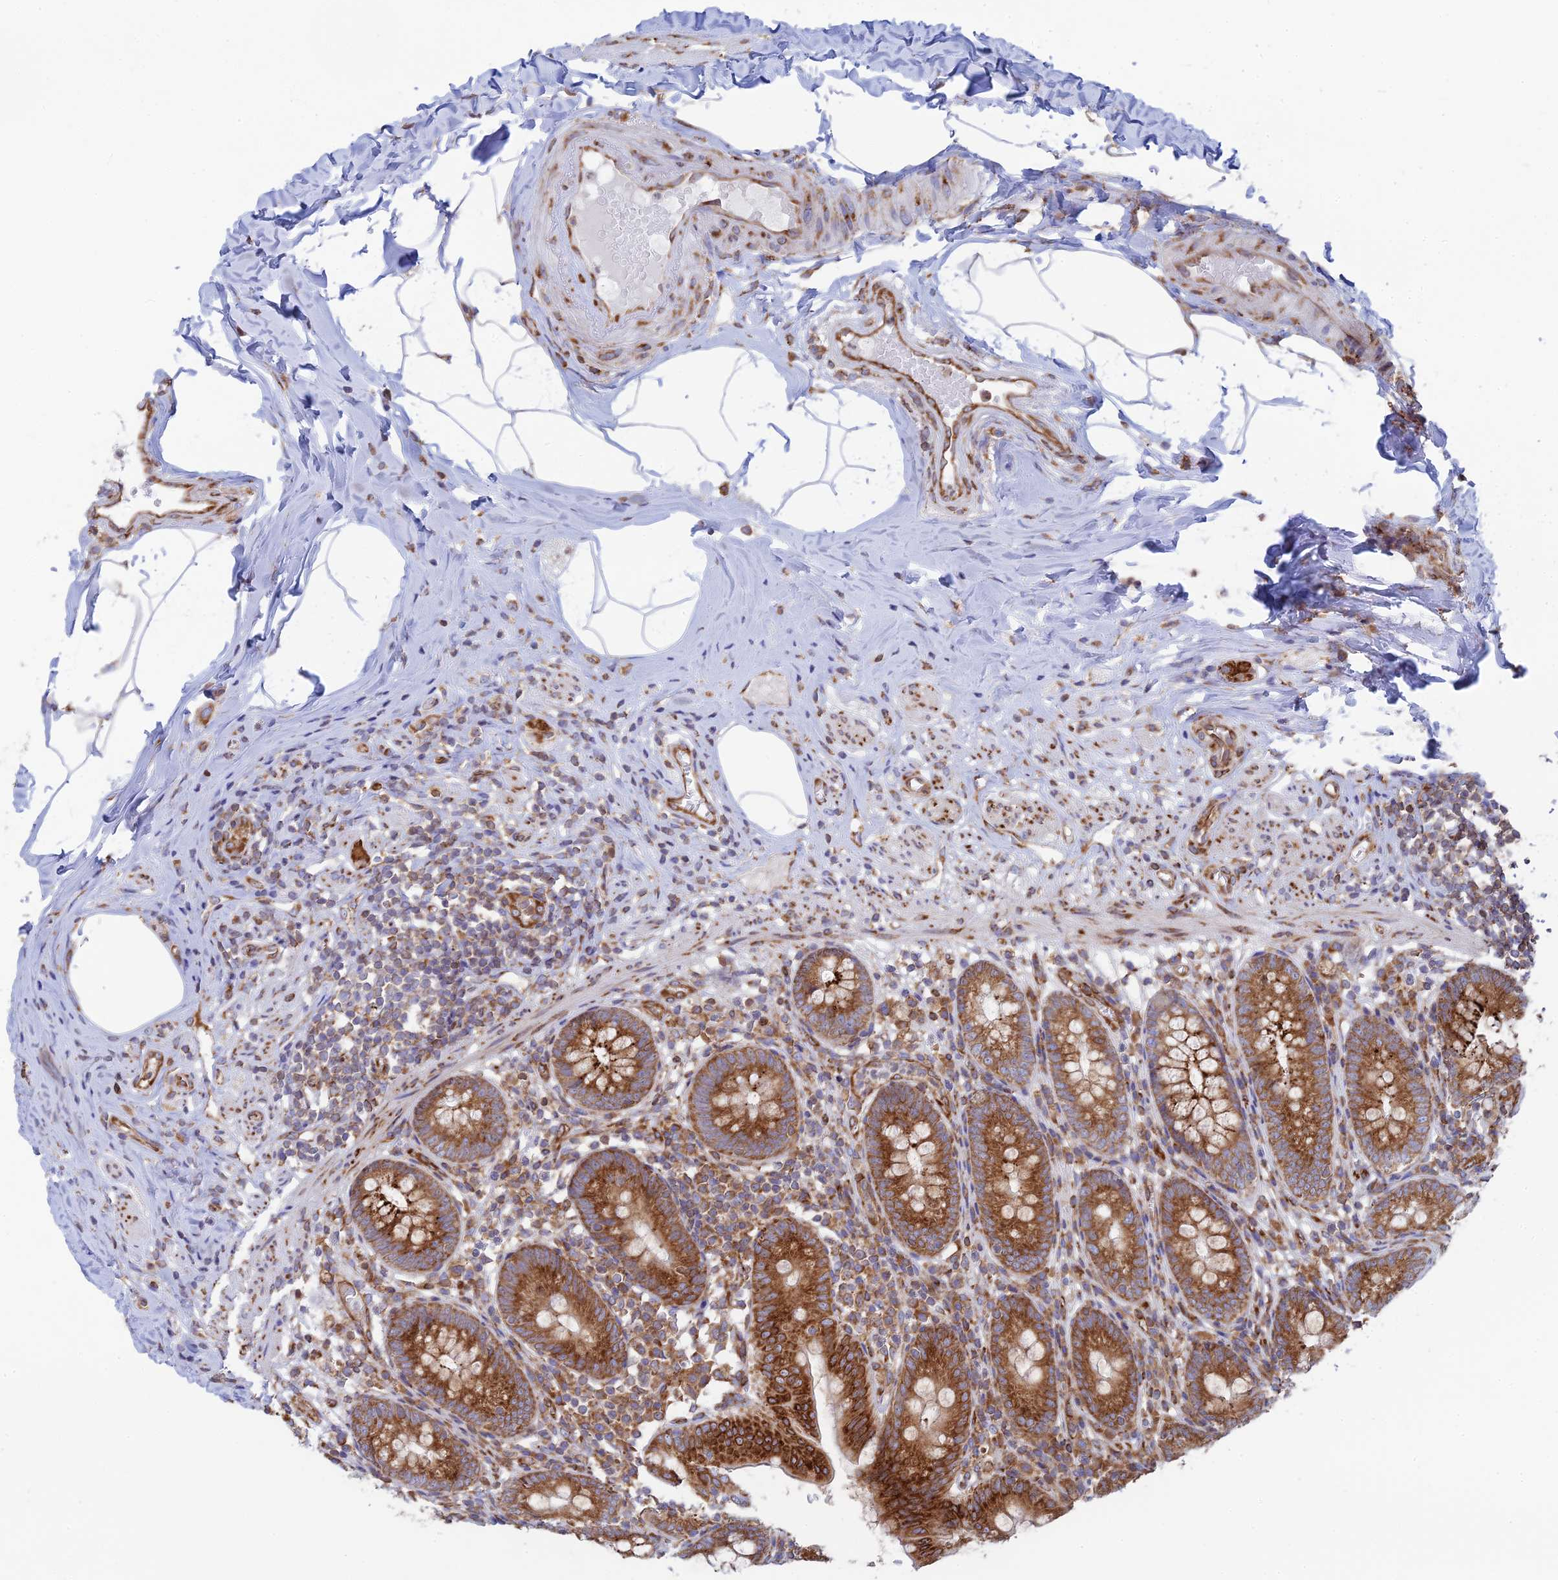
{"staining": {"intensity": "strong", "quantity": ">75%", "location": "cytoplasmic/membranous"}, "tissue": "appendix", "cell_type": "Glandular cells", "image_type": "normal", "snomed": [{"axis": "morphology", "description": "Normal tissue, NOS"}, {"axis": "topography", "description": "Appendix"}], "caption": "Immunohistochemical staining of benign human appendix demonstrates strong cytoplasmic/membranous protein expression in about >75% of glandular cells.", "gene": "CCDC69", "patient": {"sex": "male", "age": 55}}